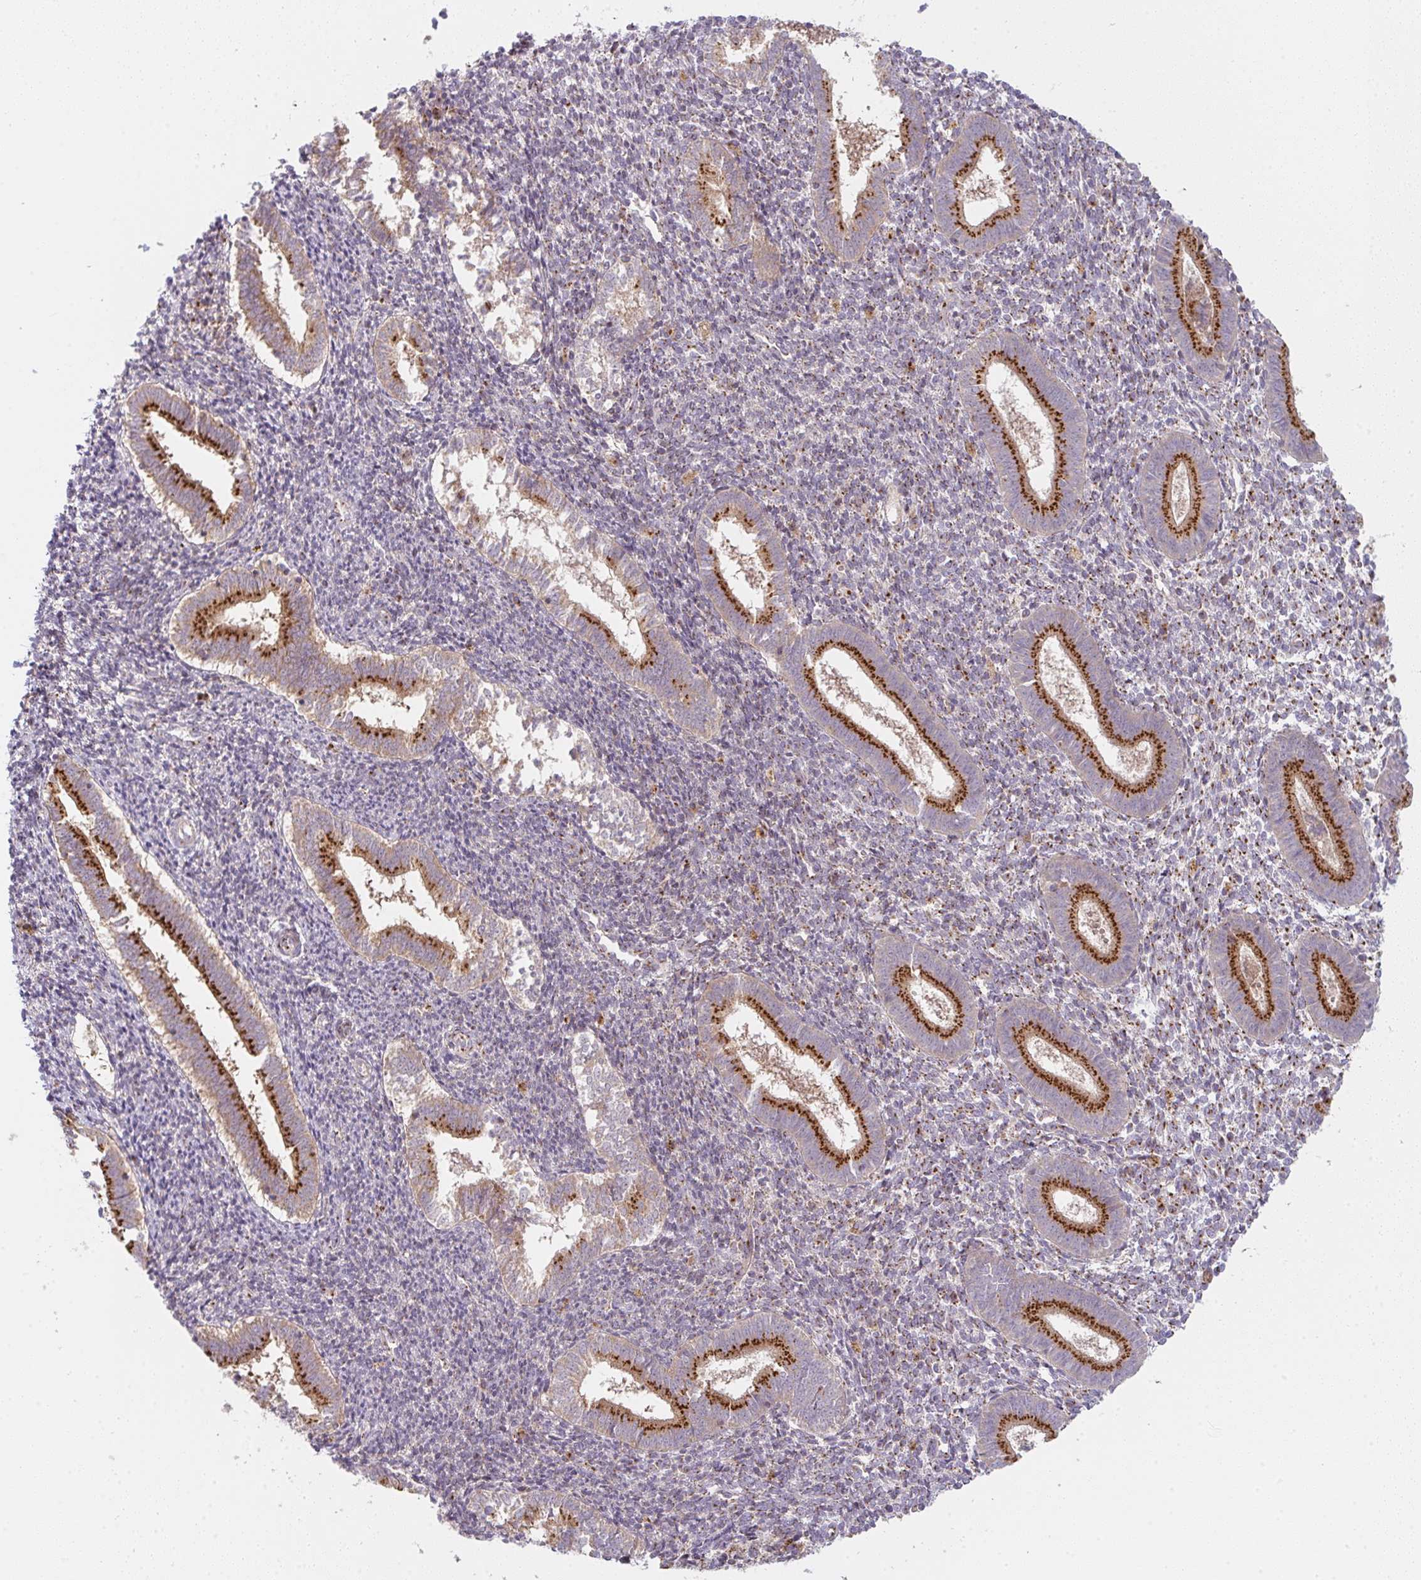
{"staining": {"intensity": "moderate", "quantity": "25%-75%", "location": "cytoplasmic/membranous"}, "tissue": "endometrium", "cell_type": "Cells in endometrial stroma", "image_type": "normal", "snomed": [{"axis": "morphology", "description": "Normal tissue, NOS"}, {"axis": "topography", "description": "Endometrium"}], "caption": "An IHC image of normal tissue is shown. Protein staining in brown highlights moderate cytoplasmic/membranous positivity in endometrium within cells in endometrial stroma.", "gene": "GVQW3", "patient": {"sex": "female", "age": 25}}